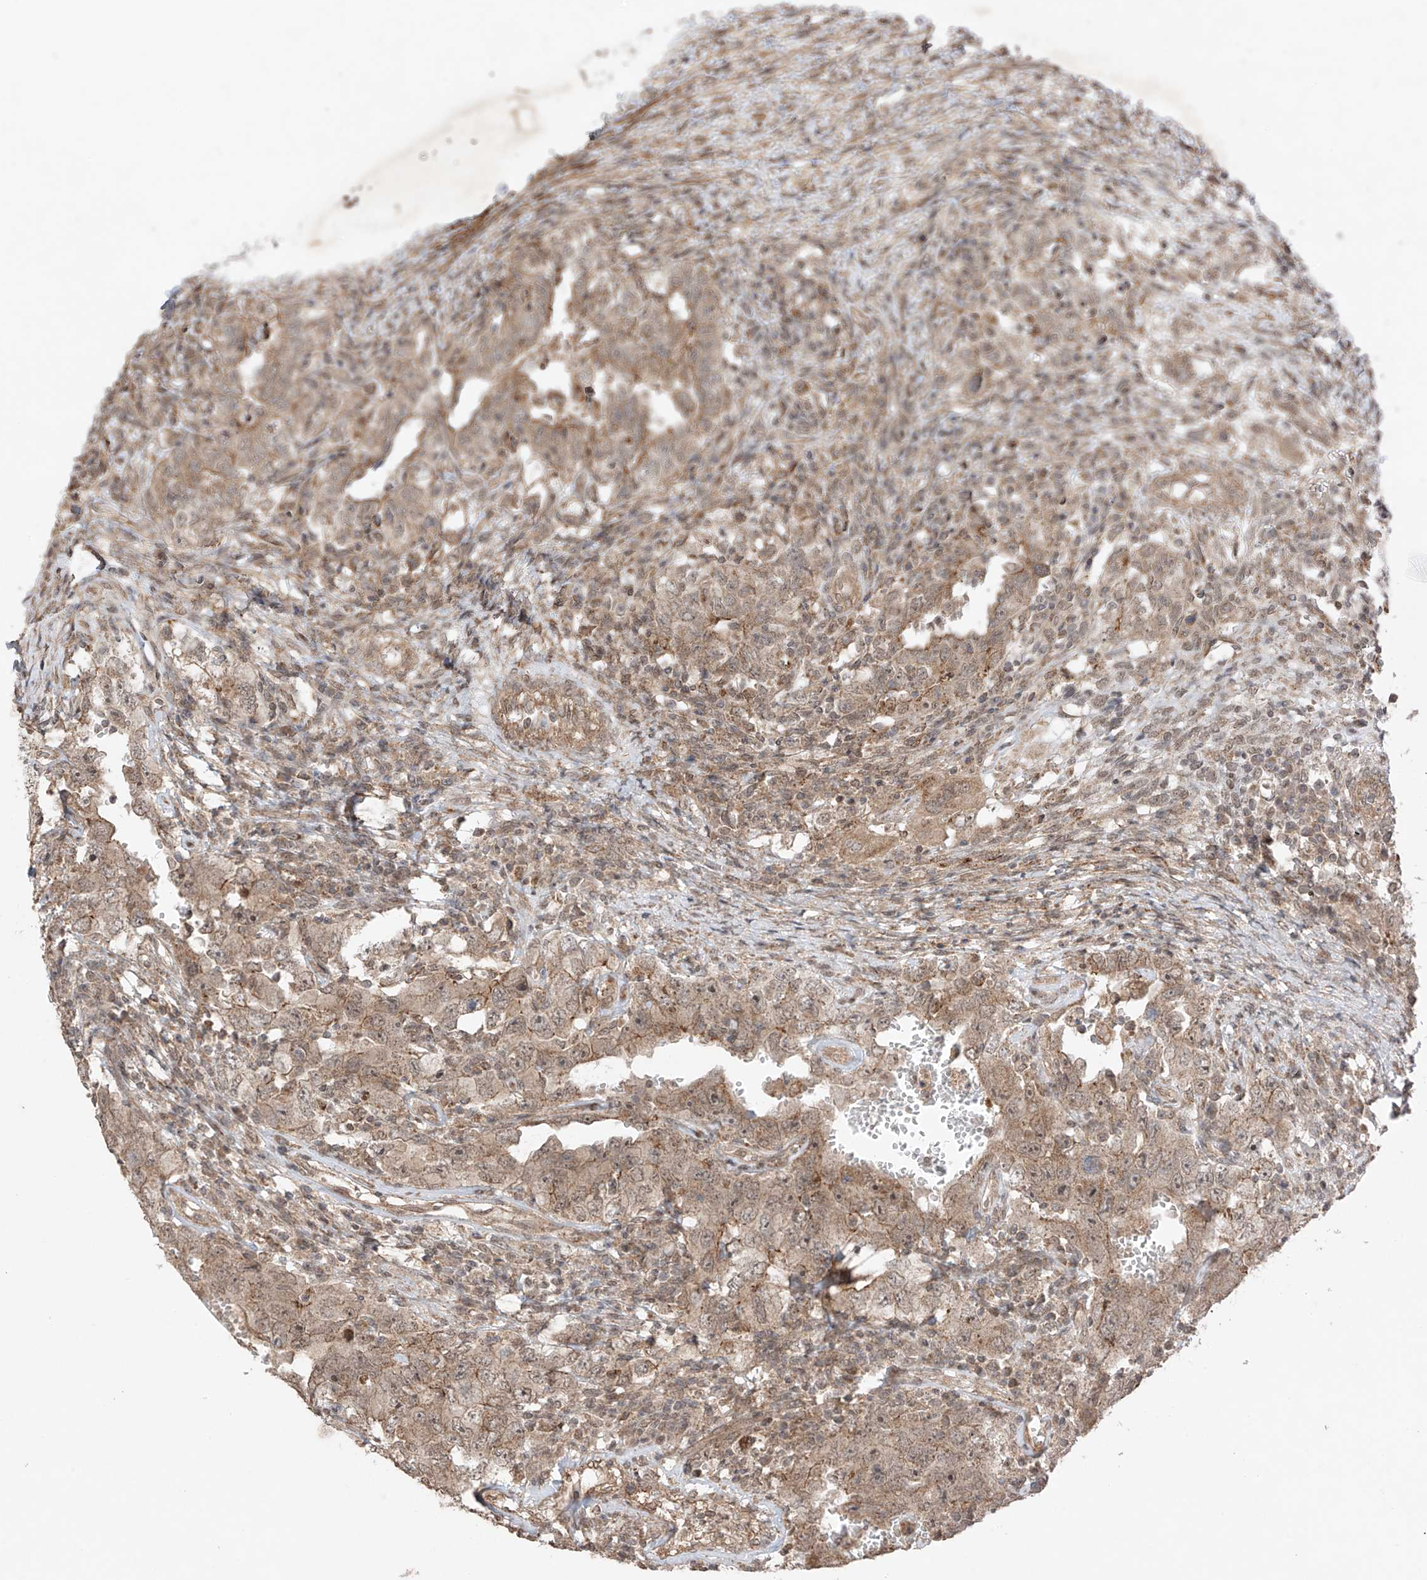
{"staining": {"intensity": "weak", "quantity": ">75%", "location": "cytoplasmic/membranous,nuclear"}, "tissue": "testis cancer", "cell_type": "Tumor cells", "image_type": "cancer", "snomed": [{"axis": "morphology", "description": "Carcinoma, Embryonal, NOS"}, {"axis": "topography", "description": "Testis"}], "caption": "Immunohistochemical staining of human embryonal carcinoma (testis) shows low levels of weak cytoplasmic/membranous and nuclear positivity in approximately >75% of tumor cells.", "gene": "ABCD1", "patient": {"sex": "male", "age": 26}}